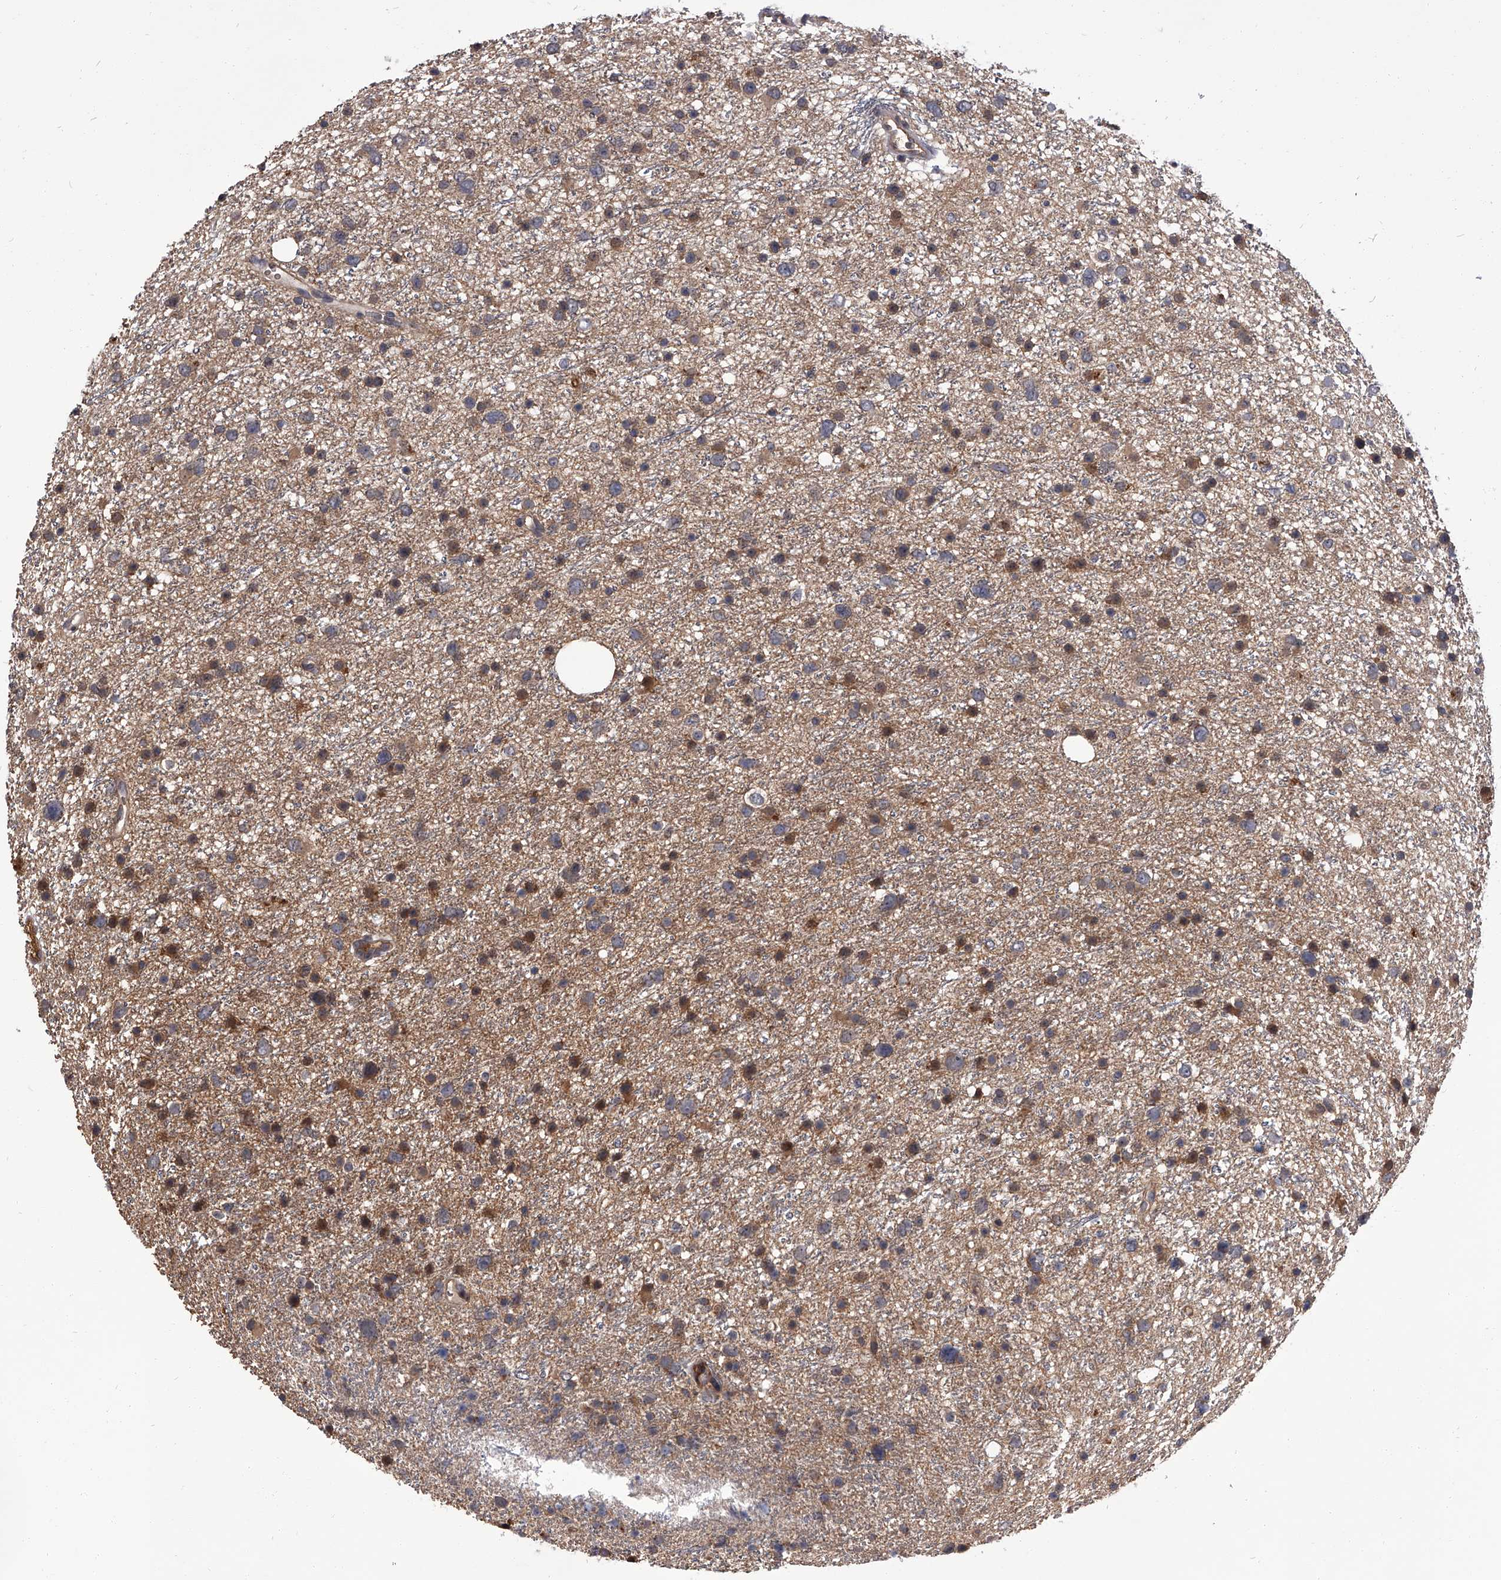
{"staining": {"intensity": "weak", "quantity": "25%-75%", "location": "cytoplasmic/membranous"}, "tissue": "glioma", "cell_type": "Tumor cells", "image_type": "cancer", "snomed": [{"axis": "morphology", "description": "Glioma, malignant, Low grade"}, {"axis": "topography", "description": "Cerebral cortex"}], "caption": "Weak cytoplasmic/membranous protein expression is seen in about 25%-75% of tumor cells in glioma.", "gene": "SLC18B1", "patient": {"sex": "female", "age": 39}}